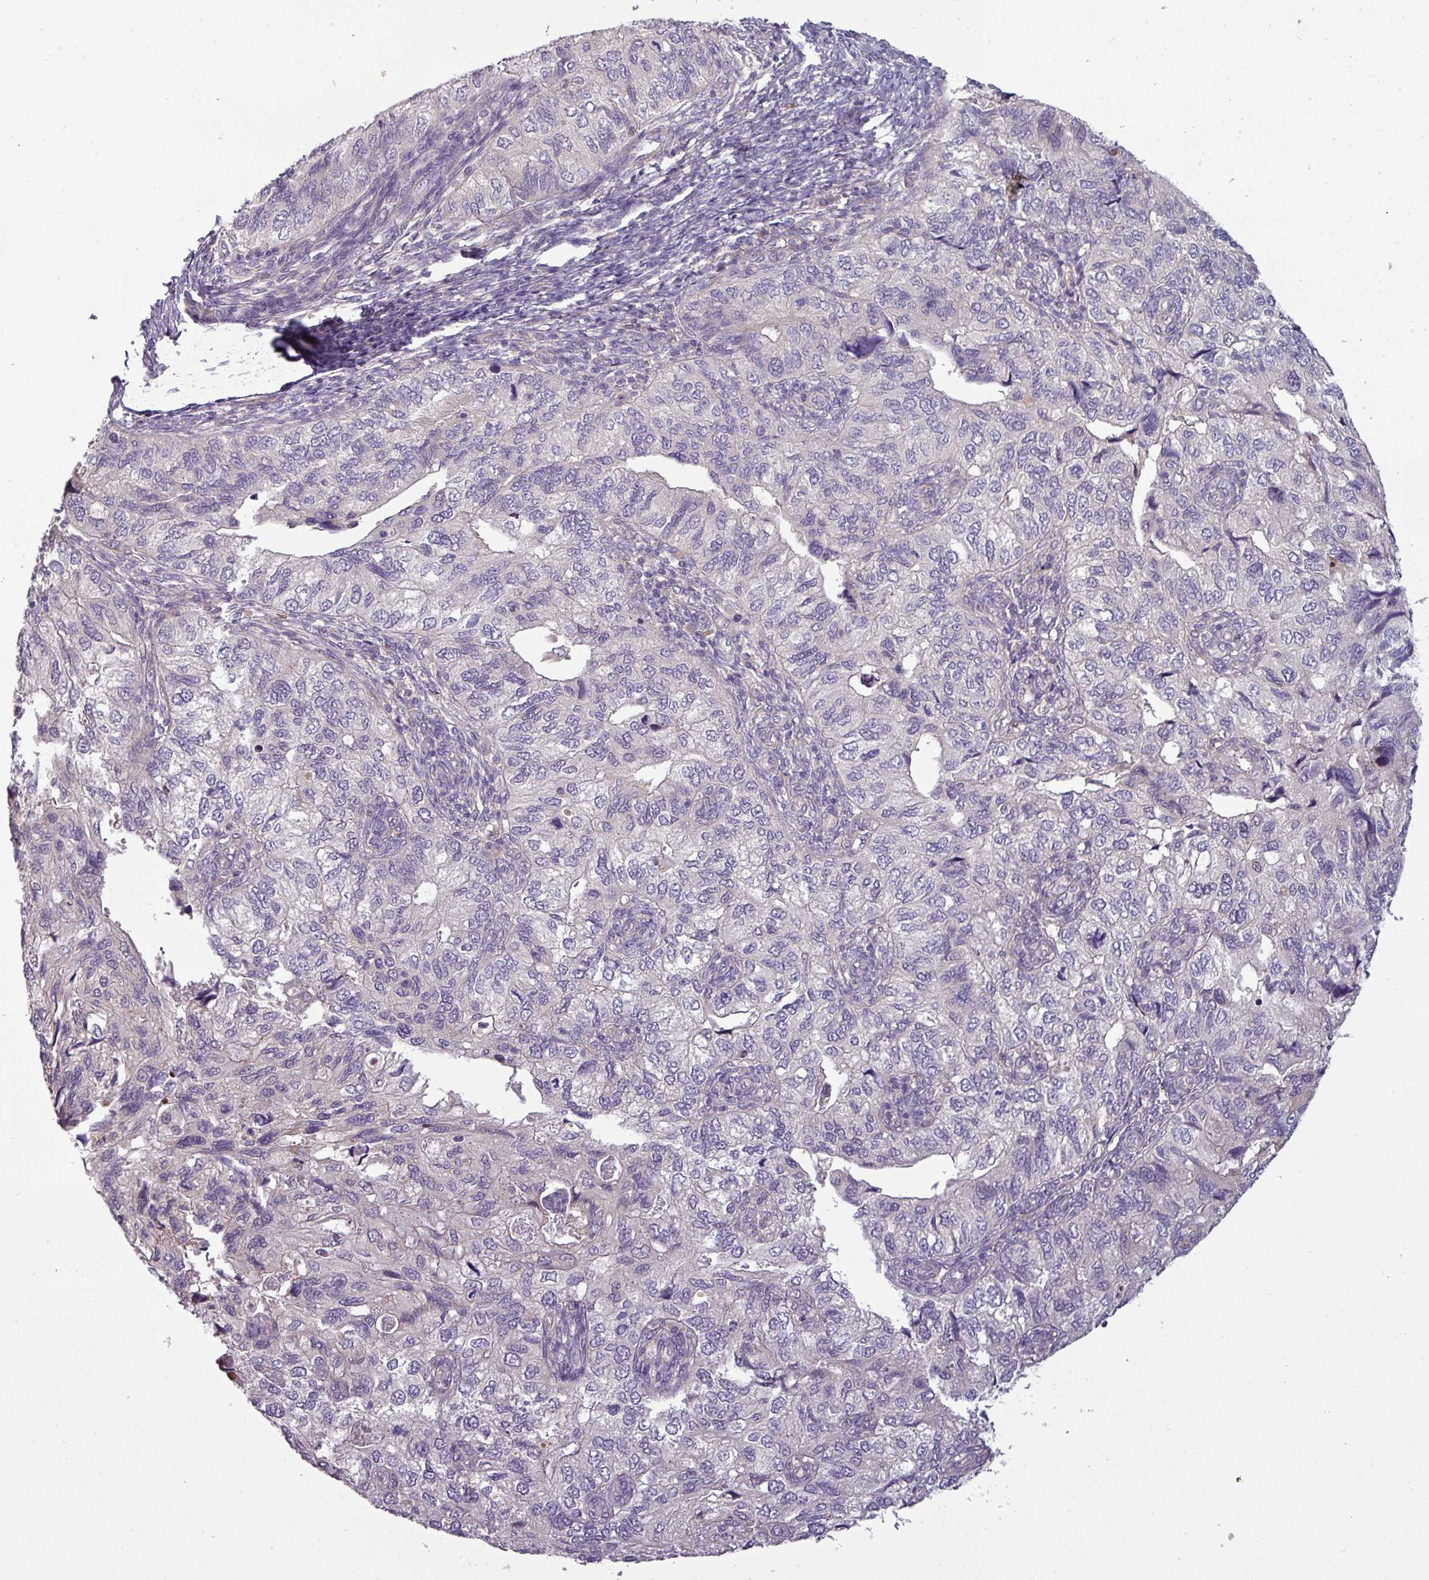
{"staining": {"intensity": "negative", "quantity": "none", "location": "none"}, "tissue": "endometrial cancer", "cell_type": "Tumor cells", "image_type": "cancer", "snomed": [{"axis": "morphology", "description": "Carcinoma, NOS"}, {"axis": "topography", "description": "Uterus"}], "caption": "High magnification brightfield microscopy of endometrial carcinoma stained with DAB (3,3'-diaminobenzidine) (brown) and counterstained with hematoxylin (blue): tumor cells show no significant positivity.", "gene": "ZNF35", "patient": {"sex": "female", "age": 76}}